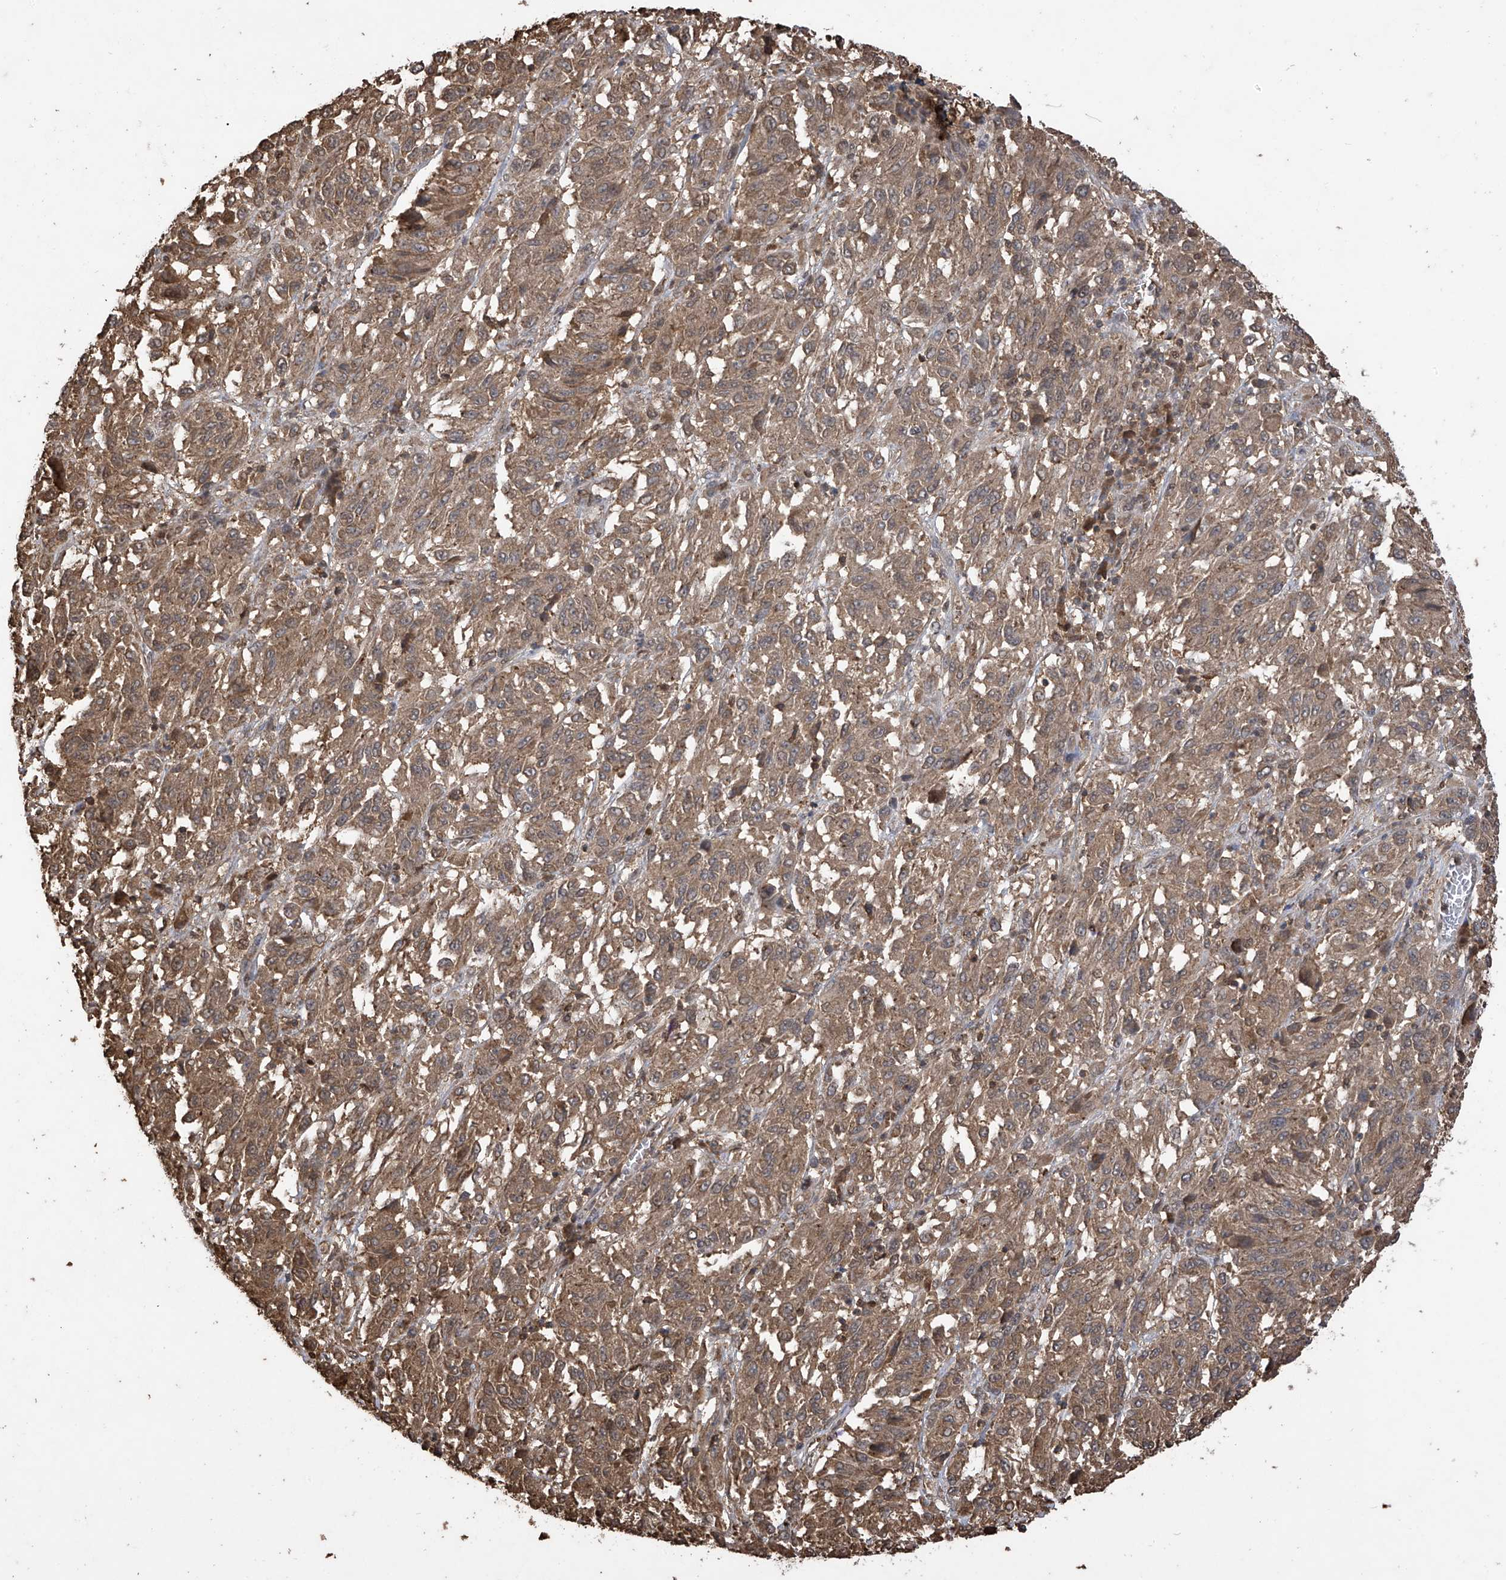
{"staining": {"intensity": "moderate", "quantity": ">75%", "location": "cytoplasmic/membranous"}, "tissue": "melanoma", "cell_type": "Tumor cells", "image_type": "cancer", "snomed": [{"axis": "morphology", "description": "Malignant melanoma, Metastatic site"}, {"axis": "topography", "description": "Lung"}], "caption": "Protein staining shows moderate cytoplasmic/membranous positivity in about >75% of tumor cells in melanoma.", "gene": "PNPT1", "patient": {"sex": "male", "age": 64}}